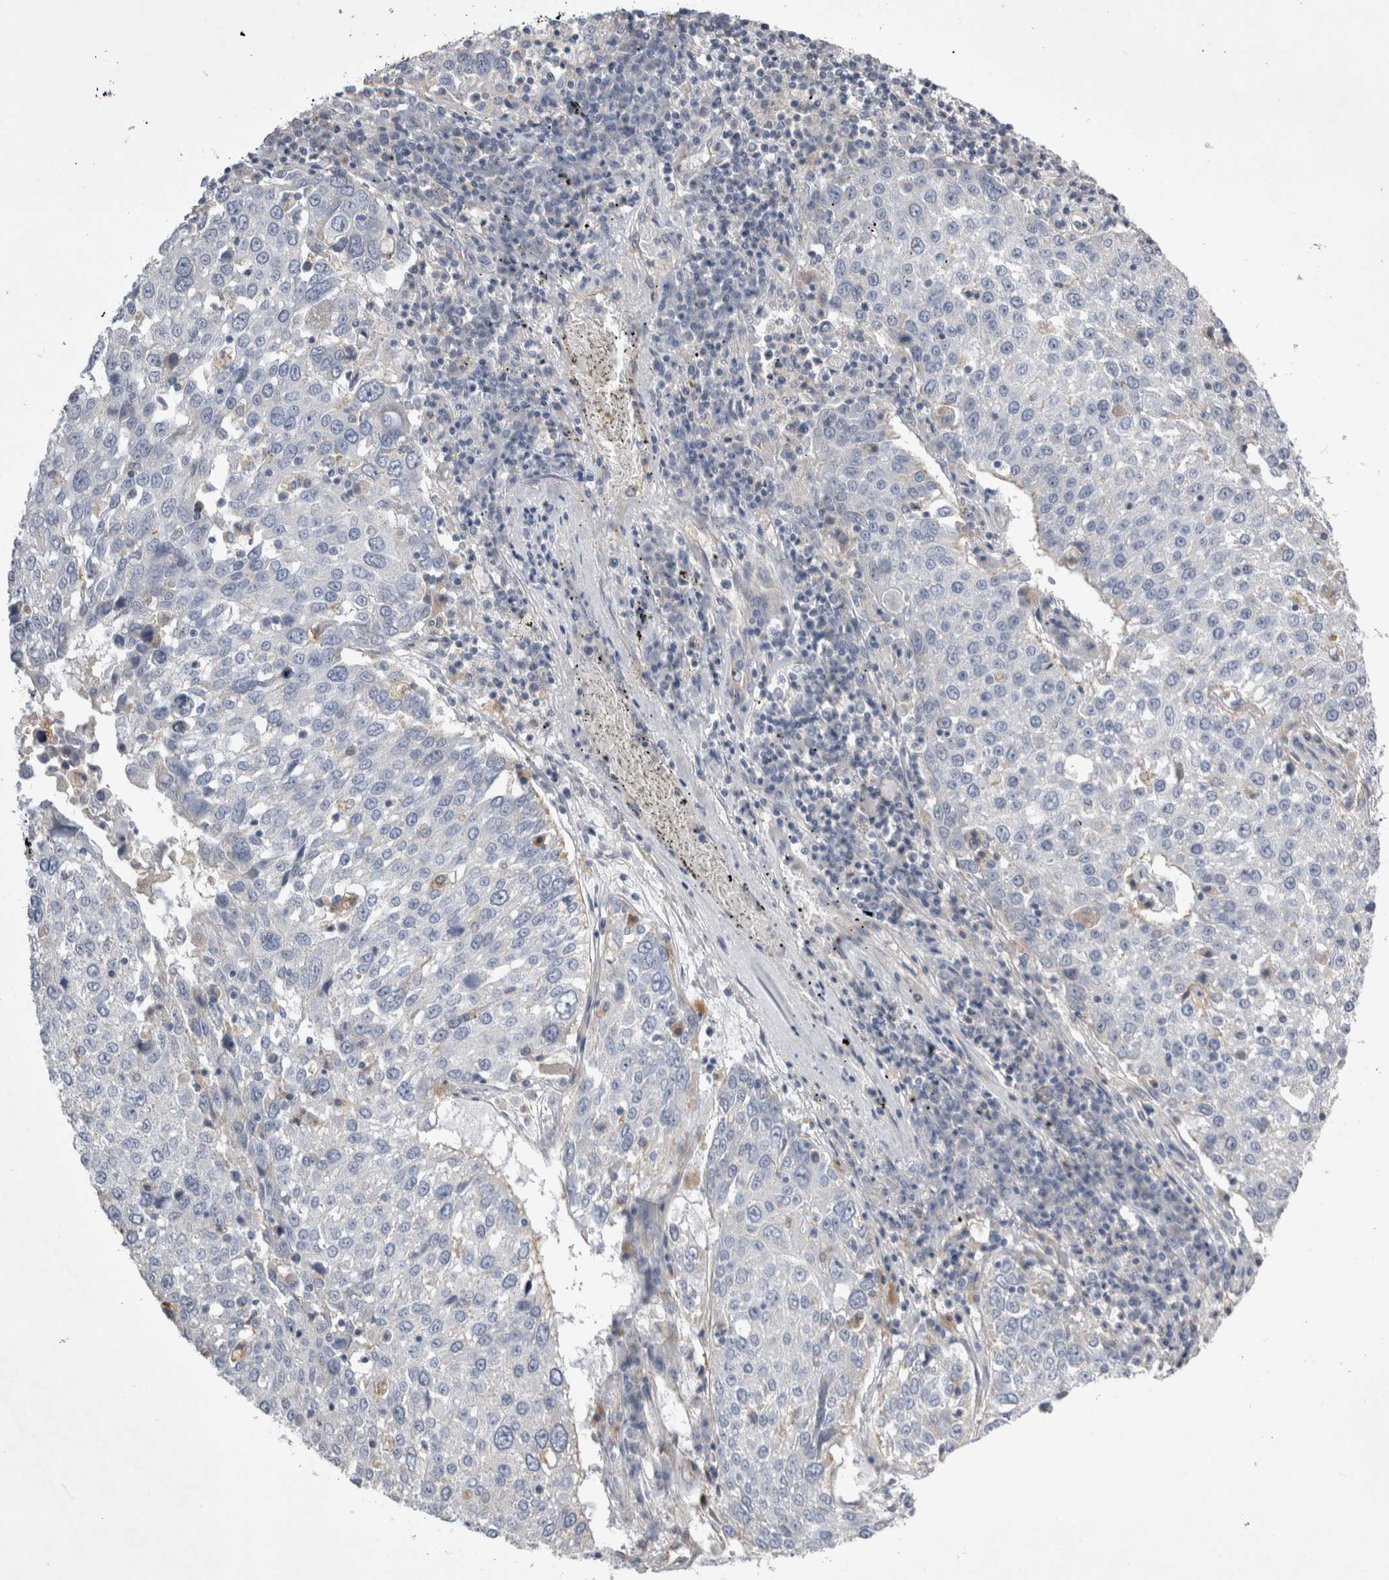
{"staining": {"intensity": "negative", "quantity": "none", "location": "none"}, "tissue": "lung cancer", "cell_type": "Tumor cells", "image_type": "cancer", "snomed": [{"axis": "morphology", "description": "Squamous cell carcinoma, NOS"}, {"axis": "topography", "description": "Lung"}], "caption": "Protein analysis of lung cancer reveals no significant expression in tumor cells.", "gene": "STRADB", "patient": {"sex": "male", "age": 65}}